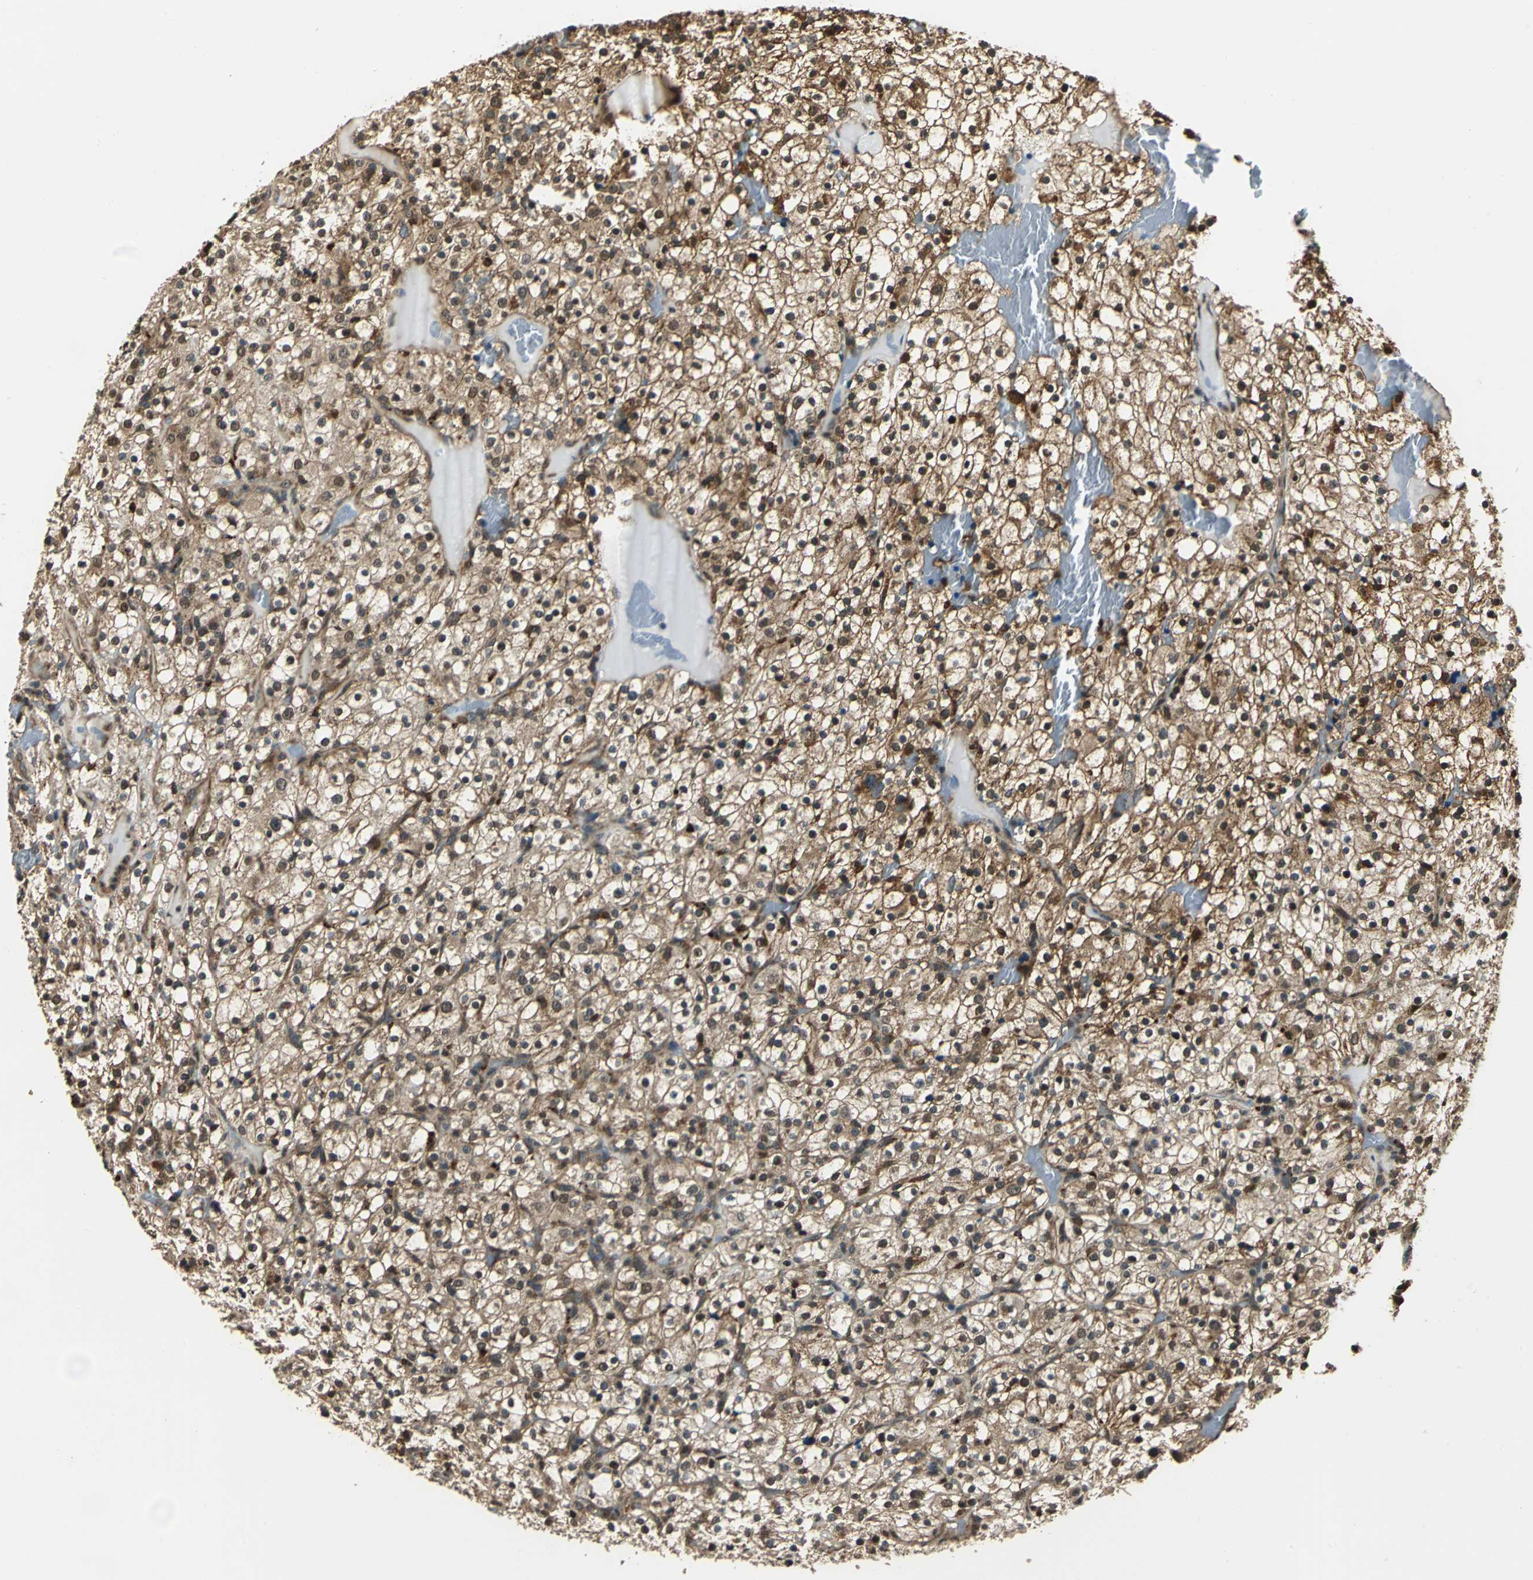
{"staining": {"intensity": "moderate", "quantity": ">75%", "location": "cytoplasmic/membranous,nuclear"}, "tissue": "renal cancer", "cell_type": "Tumor cells", "image_type": "cancer", "snomed": [{"axis": "morphology", "description": "Normal tissue, NOS"}, {"axis": "morphology", "description": "Adenocarcinoma, NOS"}, {"axis": "topography", "description": "Kidney"}], "caption": "Protein analysis of adenocarcinoma (renal) tissue reveals moderate cytoplasmic/membranous and nuclear positivity in approximately >75% of tumor cells.", "gene": "PPP1R13L", "patient": {"sex": "female", "age": 72}}